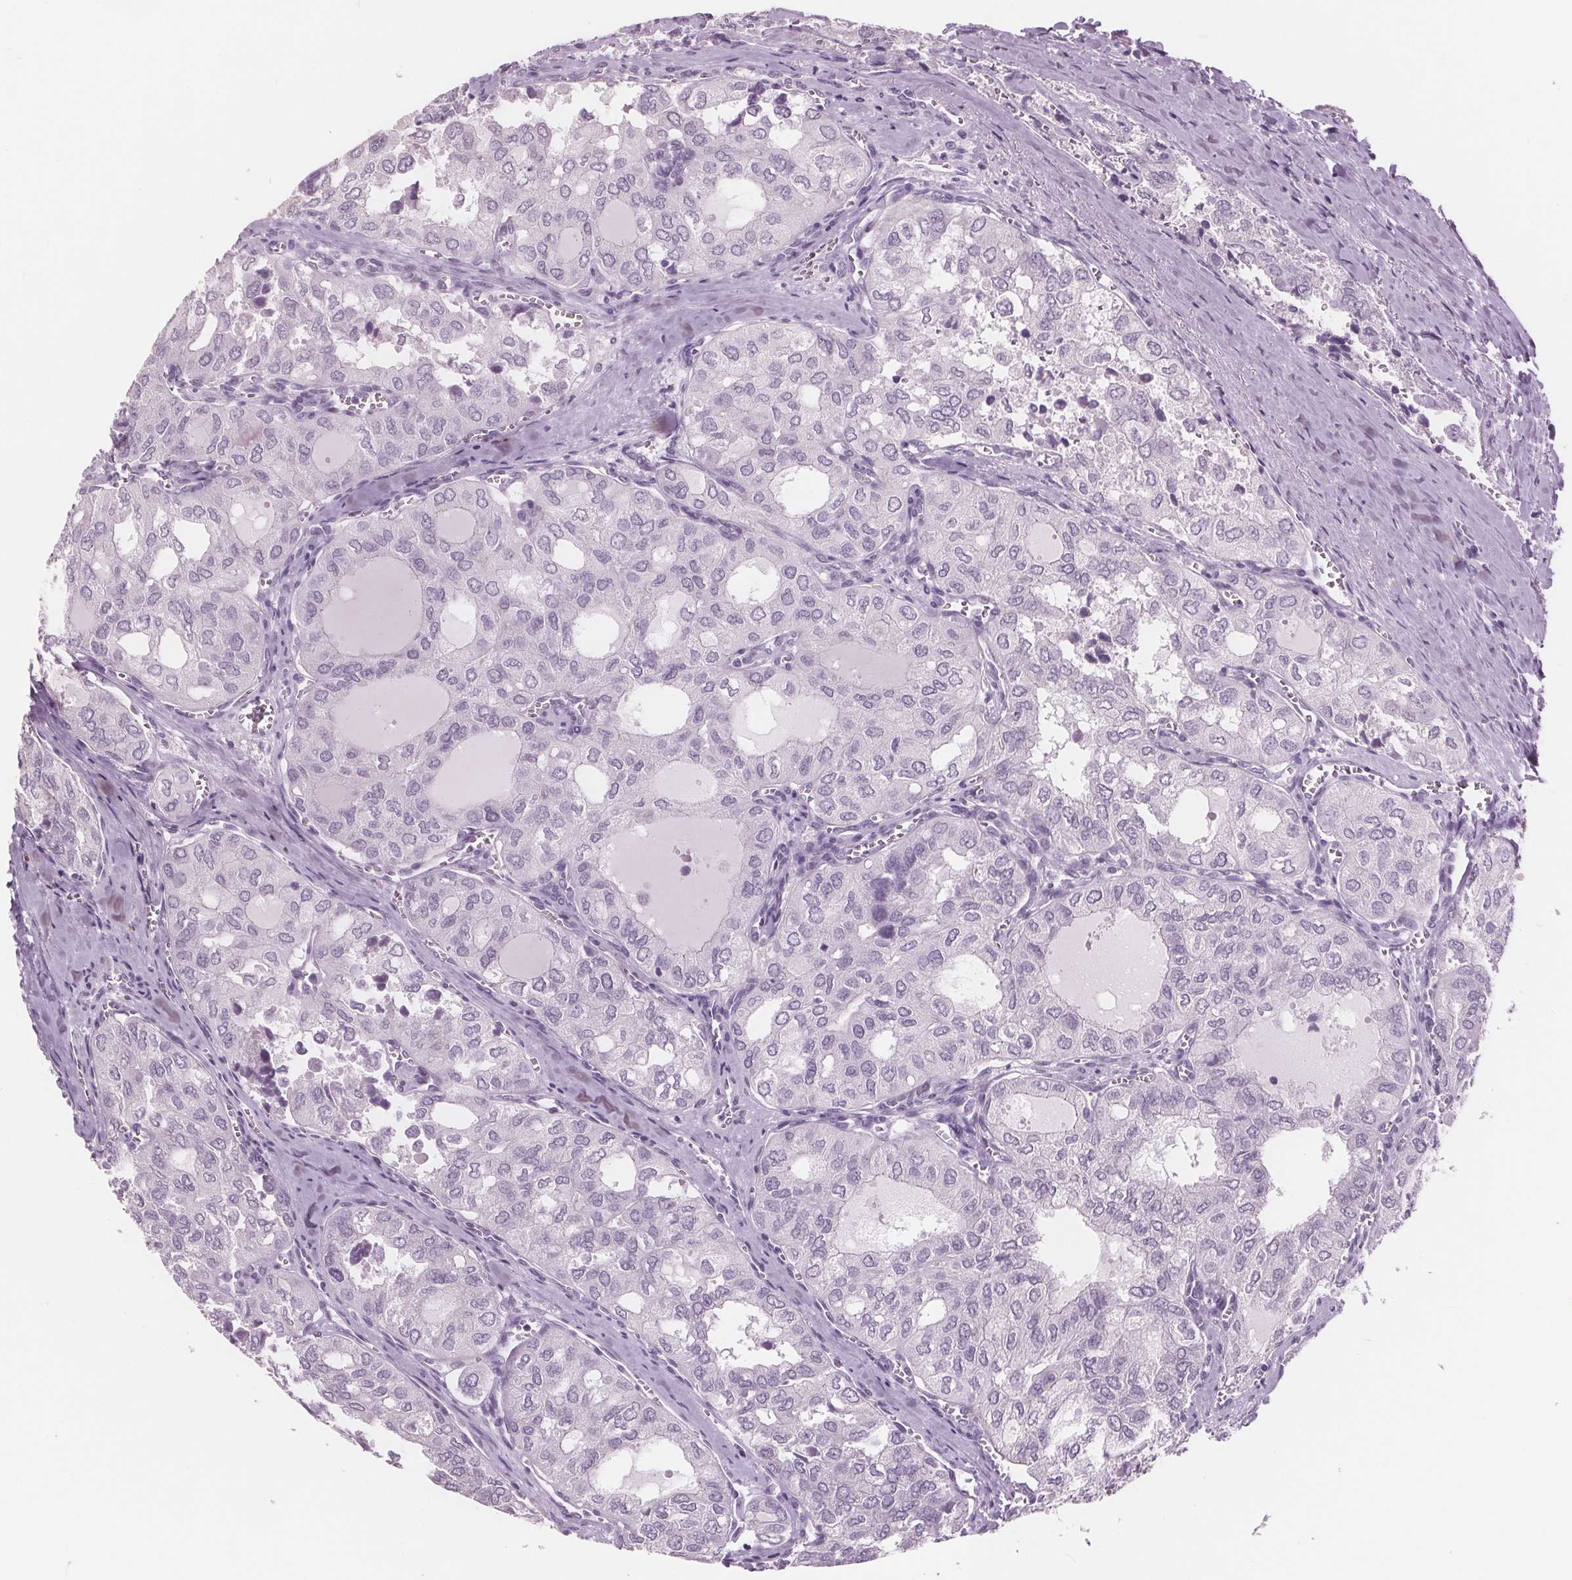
{"staining": {"intensity": "negative", "quantity": "none", "location": "none"}, "tissue": "thyroid cancer", "cell_type": "Tumor cells", "image_type": "cancer", "snomed": [{"axis": "morphology", "description": "Follicular adenoma carcinoma, NOS"}, {"axis": "topography", "description": "Thyroid gland"}], "caption": "Immunohistochemistry histopathology image of thyroid cancer stained for a protein (brown), which reveals no expression in tumor cells. The staining is performed using DAB brown chromogen with nuclei counter-stained in using hematoxylin.", "gene": "AMBP", "patient": {"sex": "male", "age": 75}}